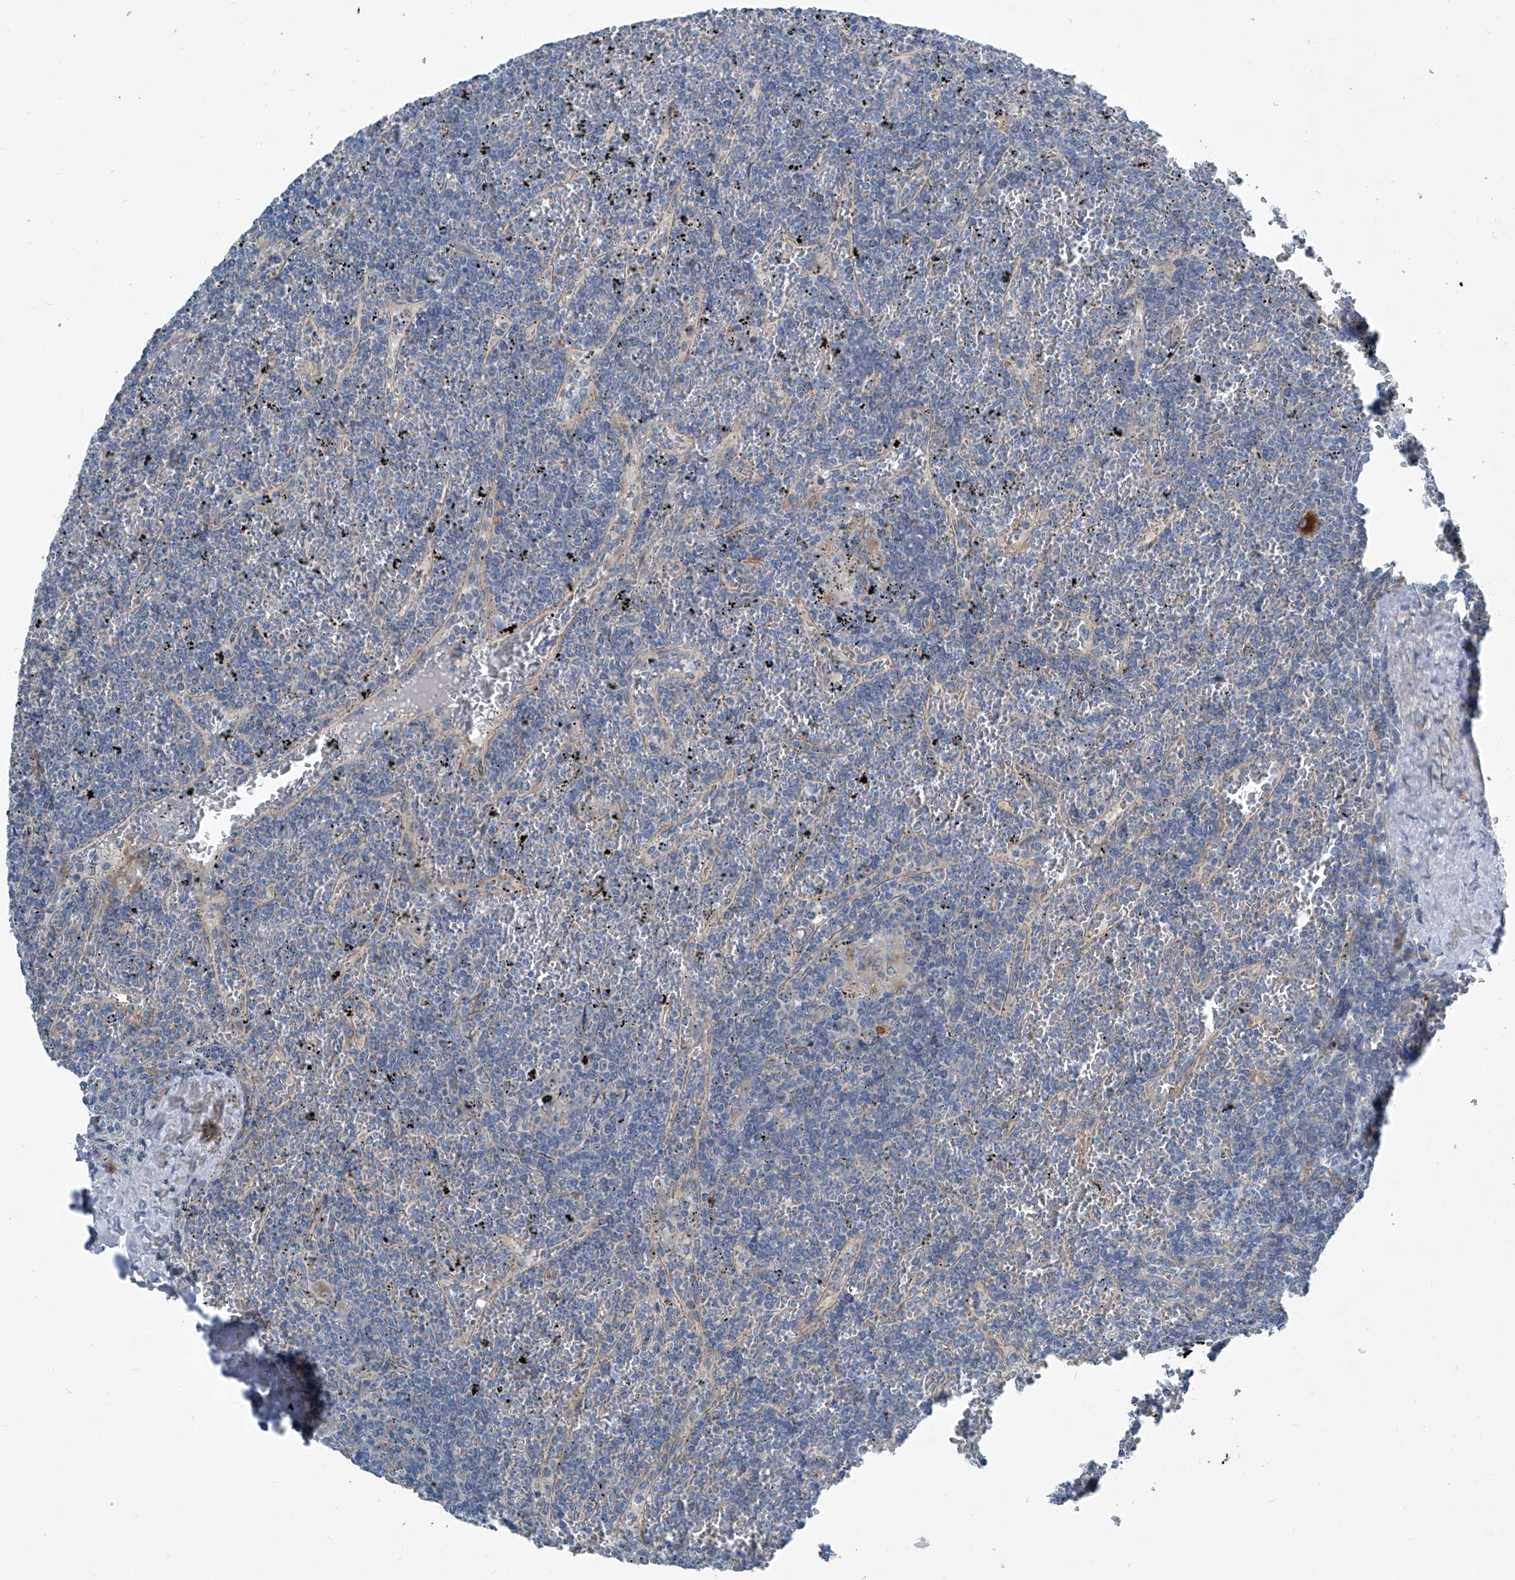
{"staining": {"intensity": "negative", "quantity": "none", "location": "none"}, "tissue": "lymphoma", "cell_type": "Tumor cells", "image_type": "cancer", "snomed": [{"axis": "morphology", "description": "Malignant lymphoma, non-Hodgkin's type, Low grade"}, {"axis": "topography", "description": "Spleen"}], "caption": "Immunohistochemistry image of low-grade malignant lymphoma, non-Hodgkin's type stained for a protein (brown), which displays no staining in tumor cells.", "gene": "SLC26A11", "patient": {"sex": "female", "age": 19}}